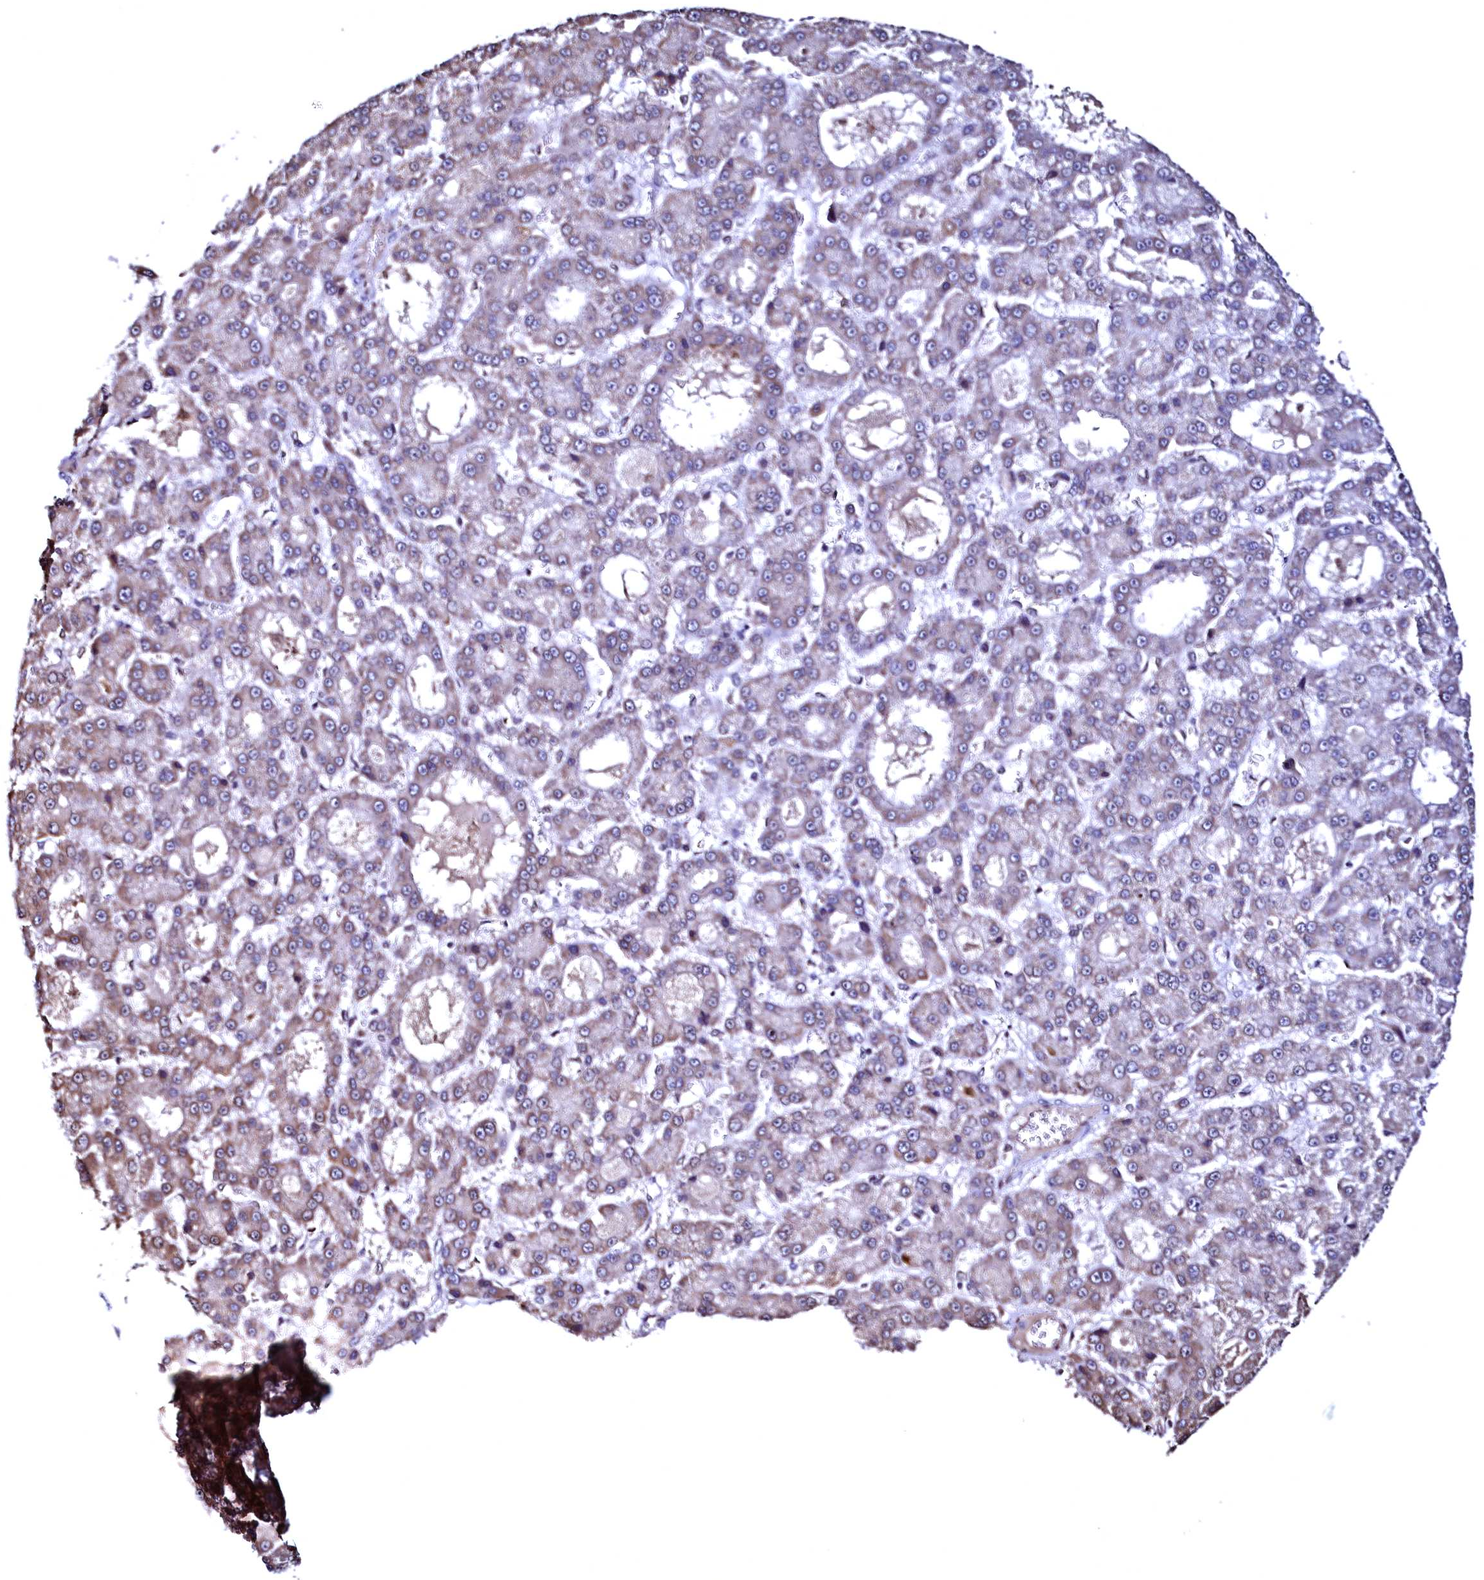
{"staining": {"intensity": "weak", "quantity": "25%-75%", "location": "cytoplasmic/membranous"}, "tissue": "liver cancer", "cell_type": "Tumor cells", "image_type": "cancer", "snomed": [{"axis": "morphology", "description": "Carcinoma, Hepatocellular, NOS"}, {"axis": "topography", "description": "Liver"}], "caption": "IHC histopathology image of liver hepatocellular carcinoma stained for a protein (brown), which displays low levels of weak cytoplasmic/membranous positivity in about 25%-75% of tumor cells.", "gene": "HAND1", "patient": {"sex": "male", "age": 70}}